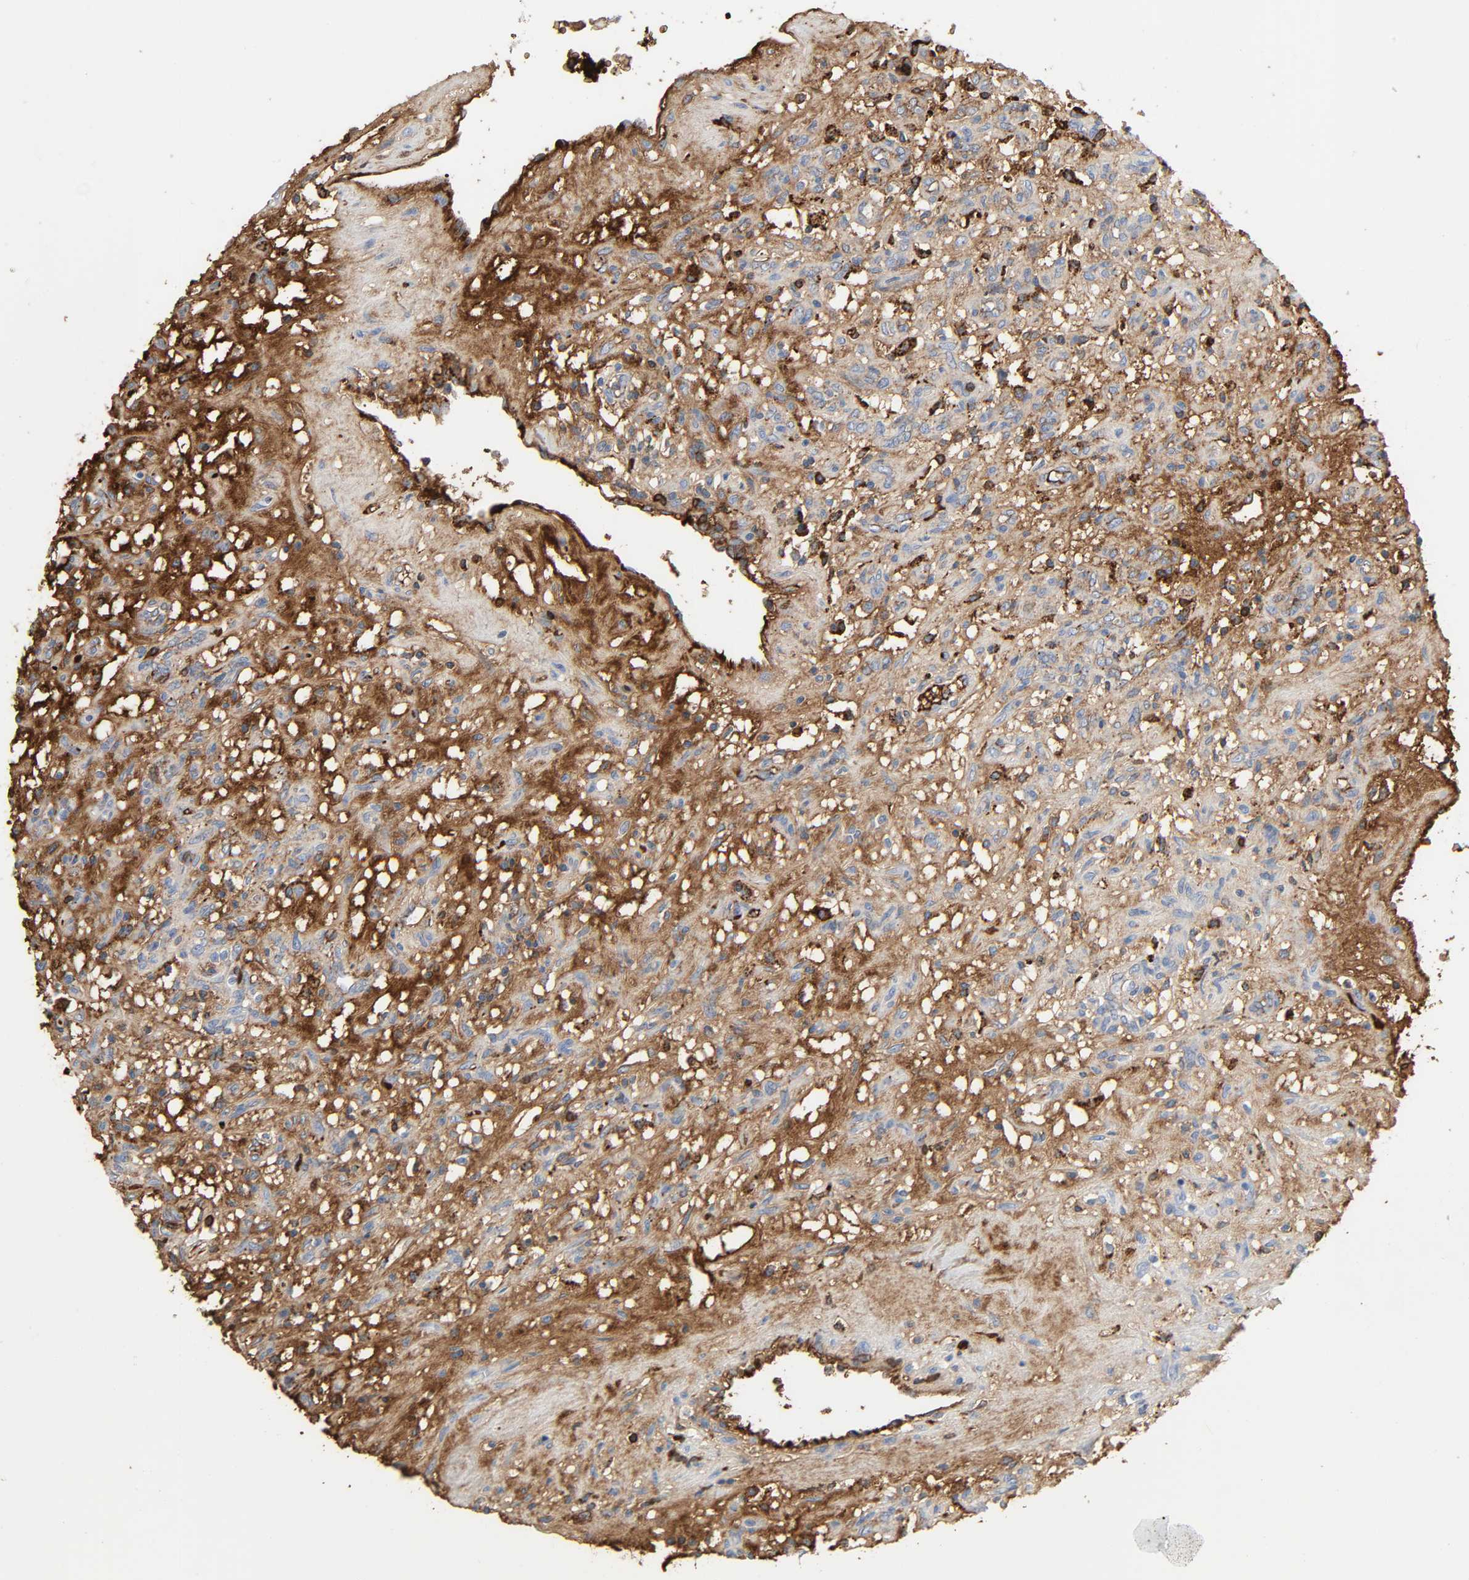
{"staining": {"intensity": "weak", "quantity": "25%-75%", "location": "cytoplasmic/membranous"}, "tissue": "renal cancer", "cell_type": "Tumor cells", "image_type": "cancer", "snomed": [{"axis": "morphology", "description": "Adenocarcinoma, NOS"}, {"axis": "topography", "description": "Kidney"}], "caption": "Adenocarcinoma (renal) tissue shows weak cytoplasmic/membranous expression in about 25%-75% of tumor cells", "gene": "C3", "patient": {"sex": "female", "age": 57}}